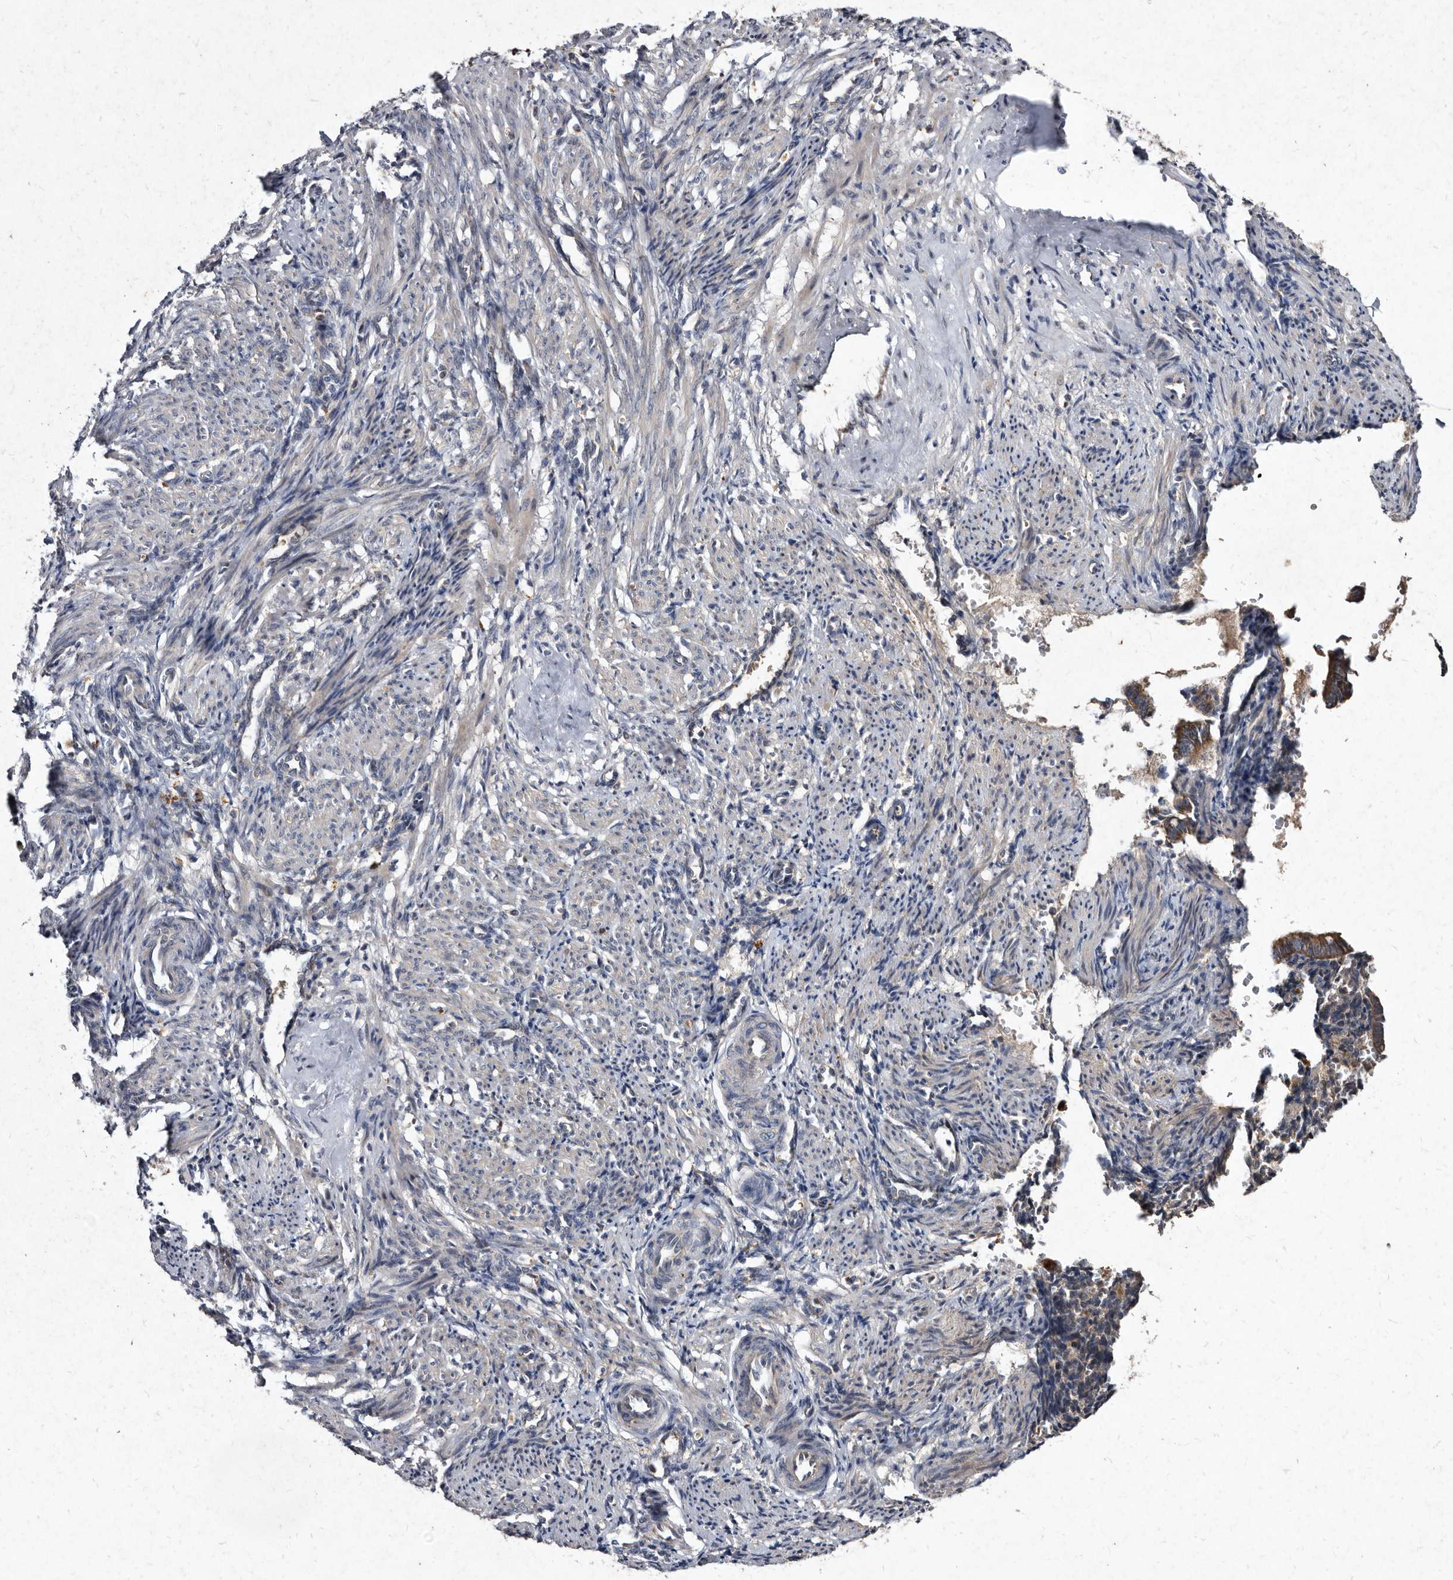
{"staining": {"intensity": "negative", "quantity": "none", "location": "none"}, "tissue": "smooth muscle", "cell_type": "Smooth muscle cells", "image_type": "normal", "snomed": [{"axis": "morphology", "description": "Normal tissue, NOS"}, {"axis": "topography", "description": "Endometrium"}], "caption": "Smooth muscle cells show no significant staining in benign smooth muscle. Nuclei are stained in blue.", "gene": "YPEL1", "patient": {"sex": "female", "age": 33}}